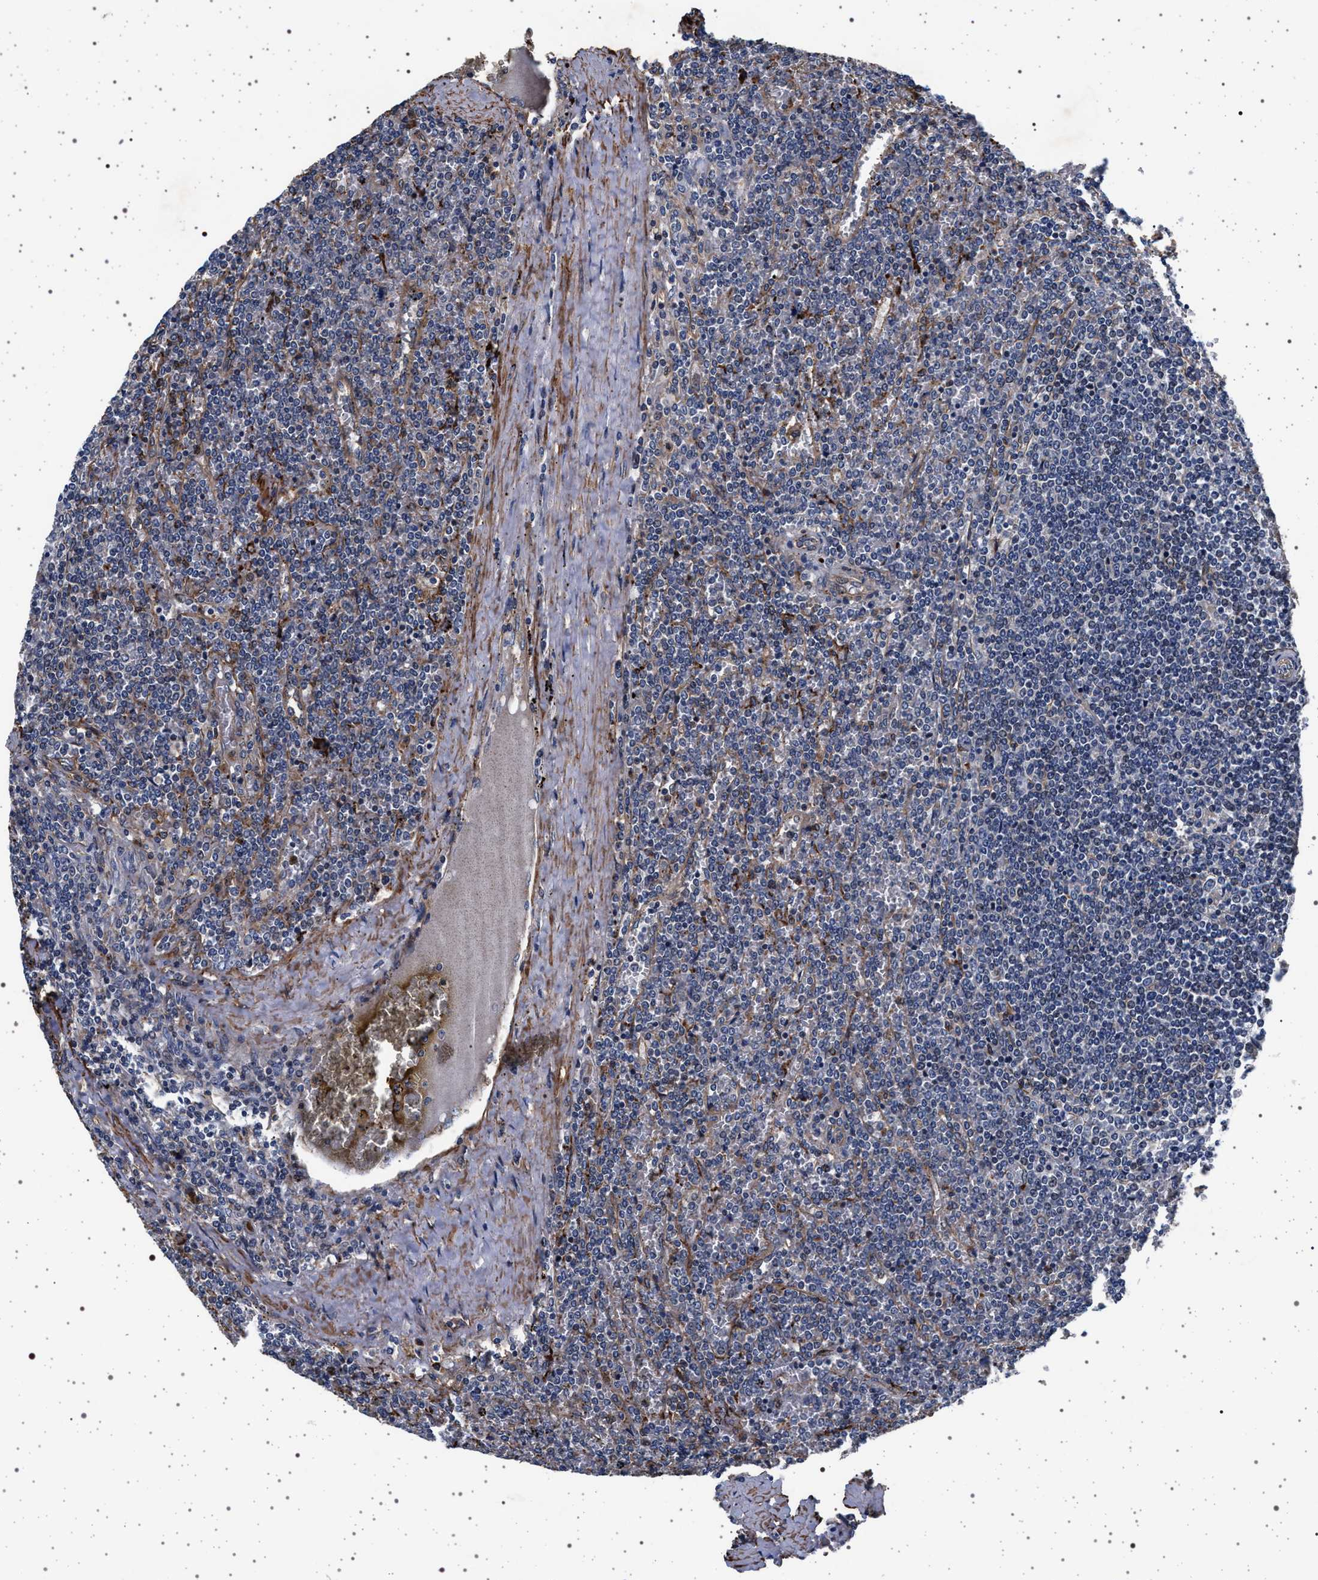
{"staining": {"intensity": "negative", "quantity": "none", "location": "none"}, "tissue": "lymphoma", "cell_type": "Tumor cells", "image_type": "cancer", "snomed": [{"axis": "morphology", "description": "Malignant lymphoma, non-Hodgkin's type, Low grade"}, {"axis": "topography", "description": "Spleen"}], "caption": "Tumor cells show no significant staining in lymphoma.", "gene": "KCNK6", "patient": {"sex": "female", "age": 19}}